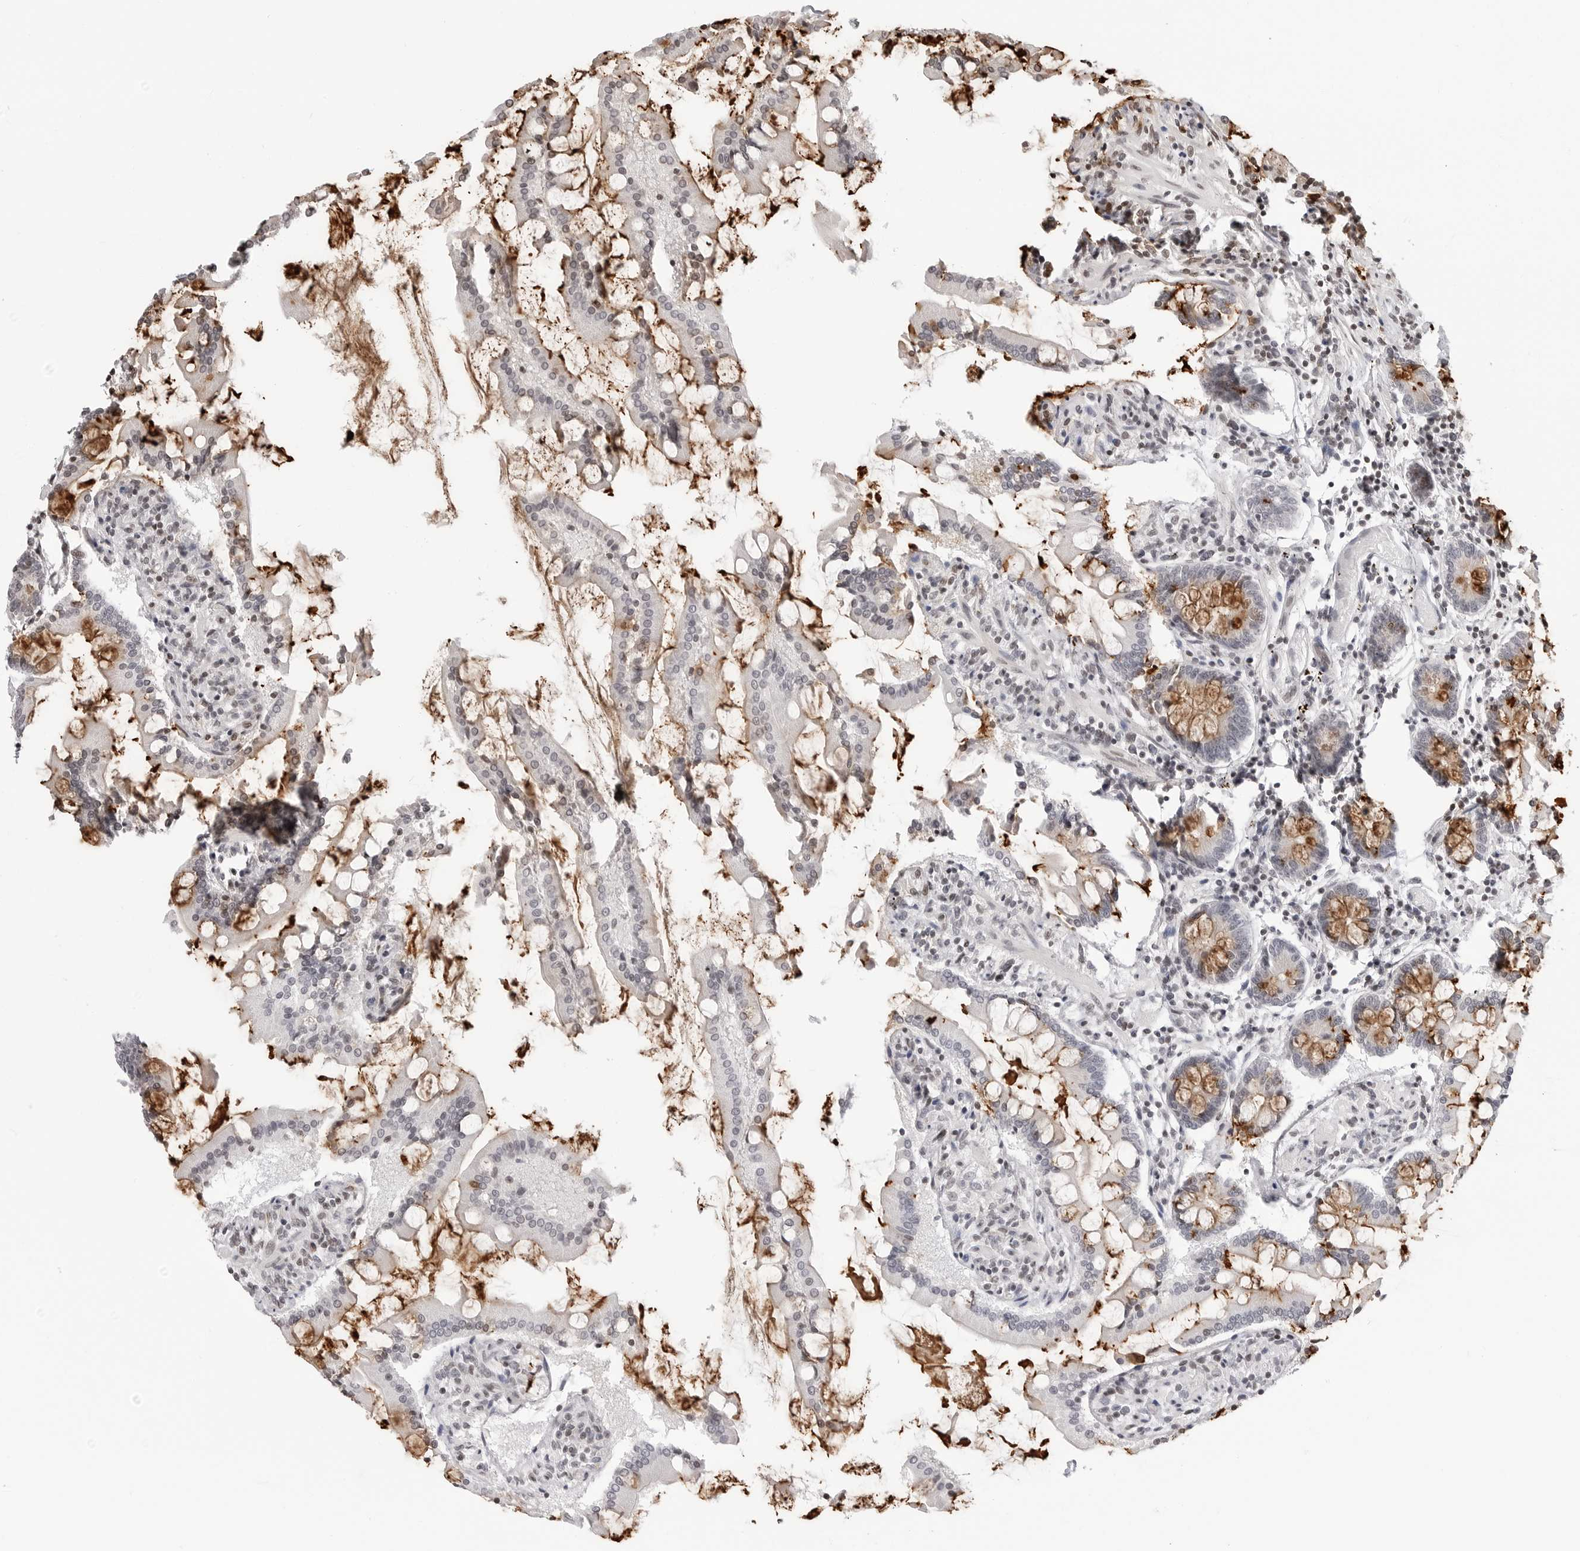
{"staining": {"intensity": "strong", "quantity": "25%-75%", "location": "cytoplasmic/membranous"}, "tissue": "small intestine", "cell_type": "Glandular cells", "image_type": "normal", "snomed": [{"axis": "morphology", "description": "Normal tissue, NOS"}, {"axis": "topography", "description": "Small intestine"}], "caption": "A high amount of strong cytoplasmic/membranous expression is seen in approximately 25%-75% of glandular cells in unremarkable small intestine.", "gene": "C8orf33", "patient": {"sex": "male", "age": 41}}